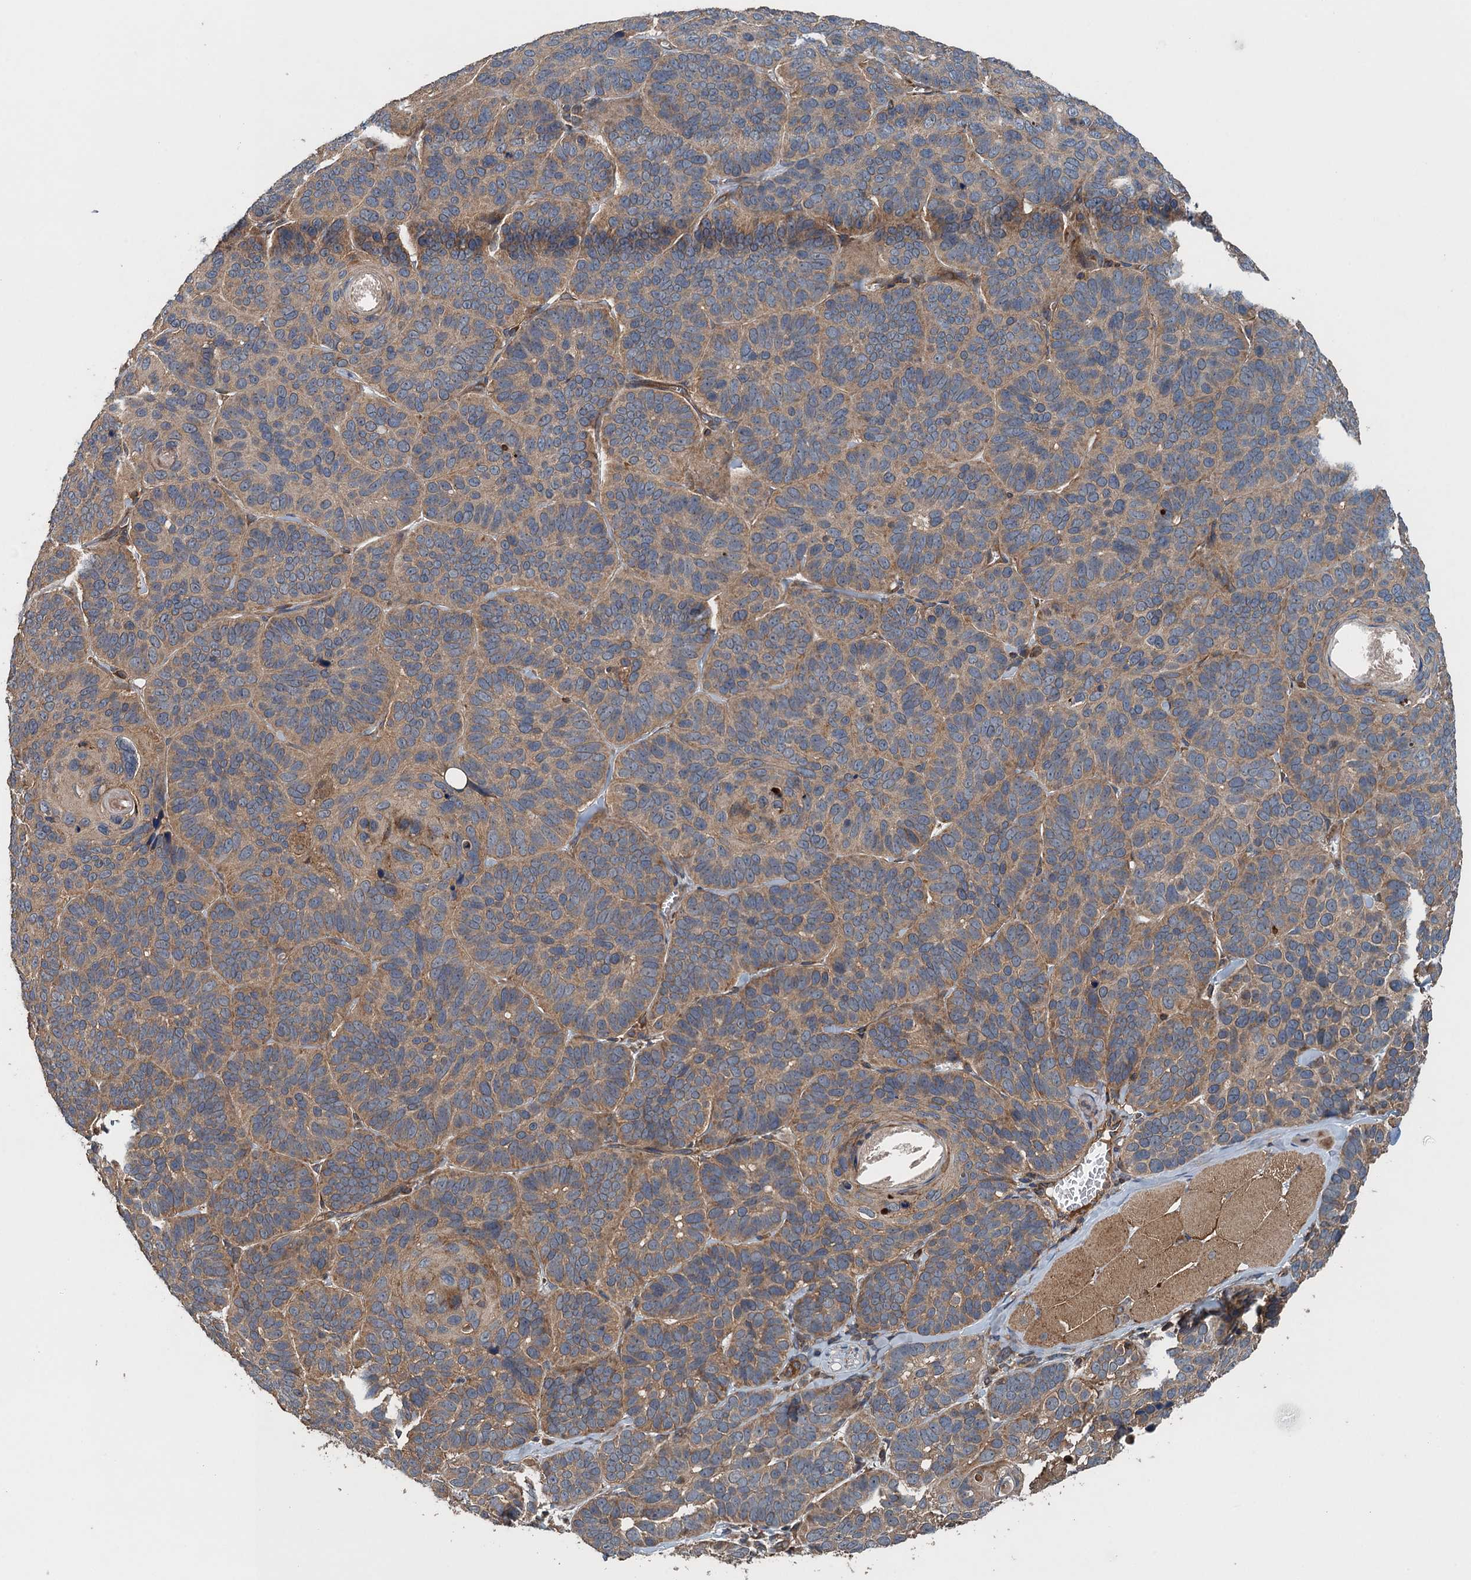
{"staining": {"intensity": "moderate", "quantity": "25%-75%", "location": "cytoplasmic/membranous"}, "tissue": "skin cancer", "cell_type": "Tumor cells", "image_type": "cancer", "snomed": [{"axis": "morphology", "description": "Basal cell carcinoma"}, {"axis": "topography", "description": "Skin"}], "caption": "Brown immunohistochemical staining in skin basal cell carcinoma exhibits moderate cytoplasmic/membranous positivity in approximately 25%-75% of tumor cells.", "gene": "BORCS5", "patient": {"sex": "male", "age": 62}}